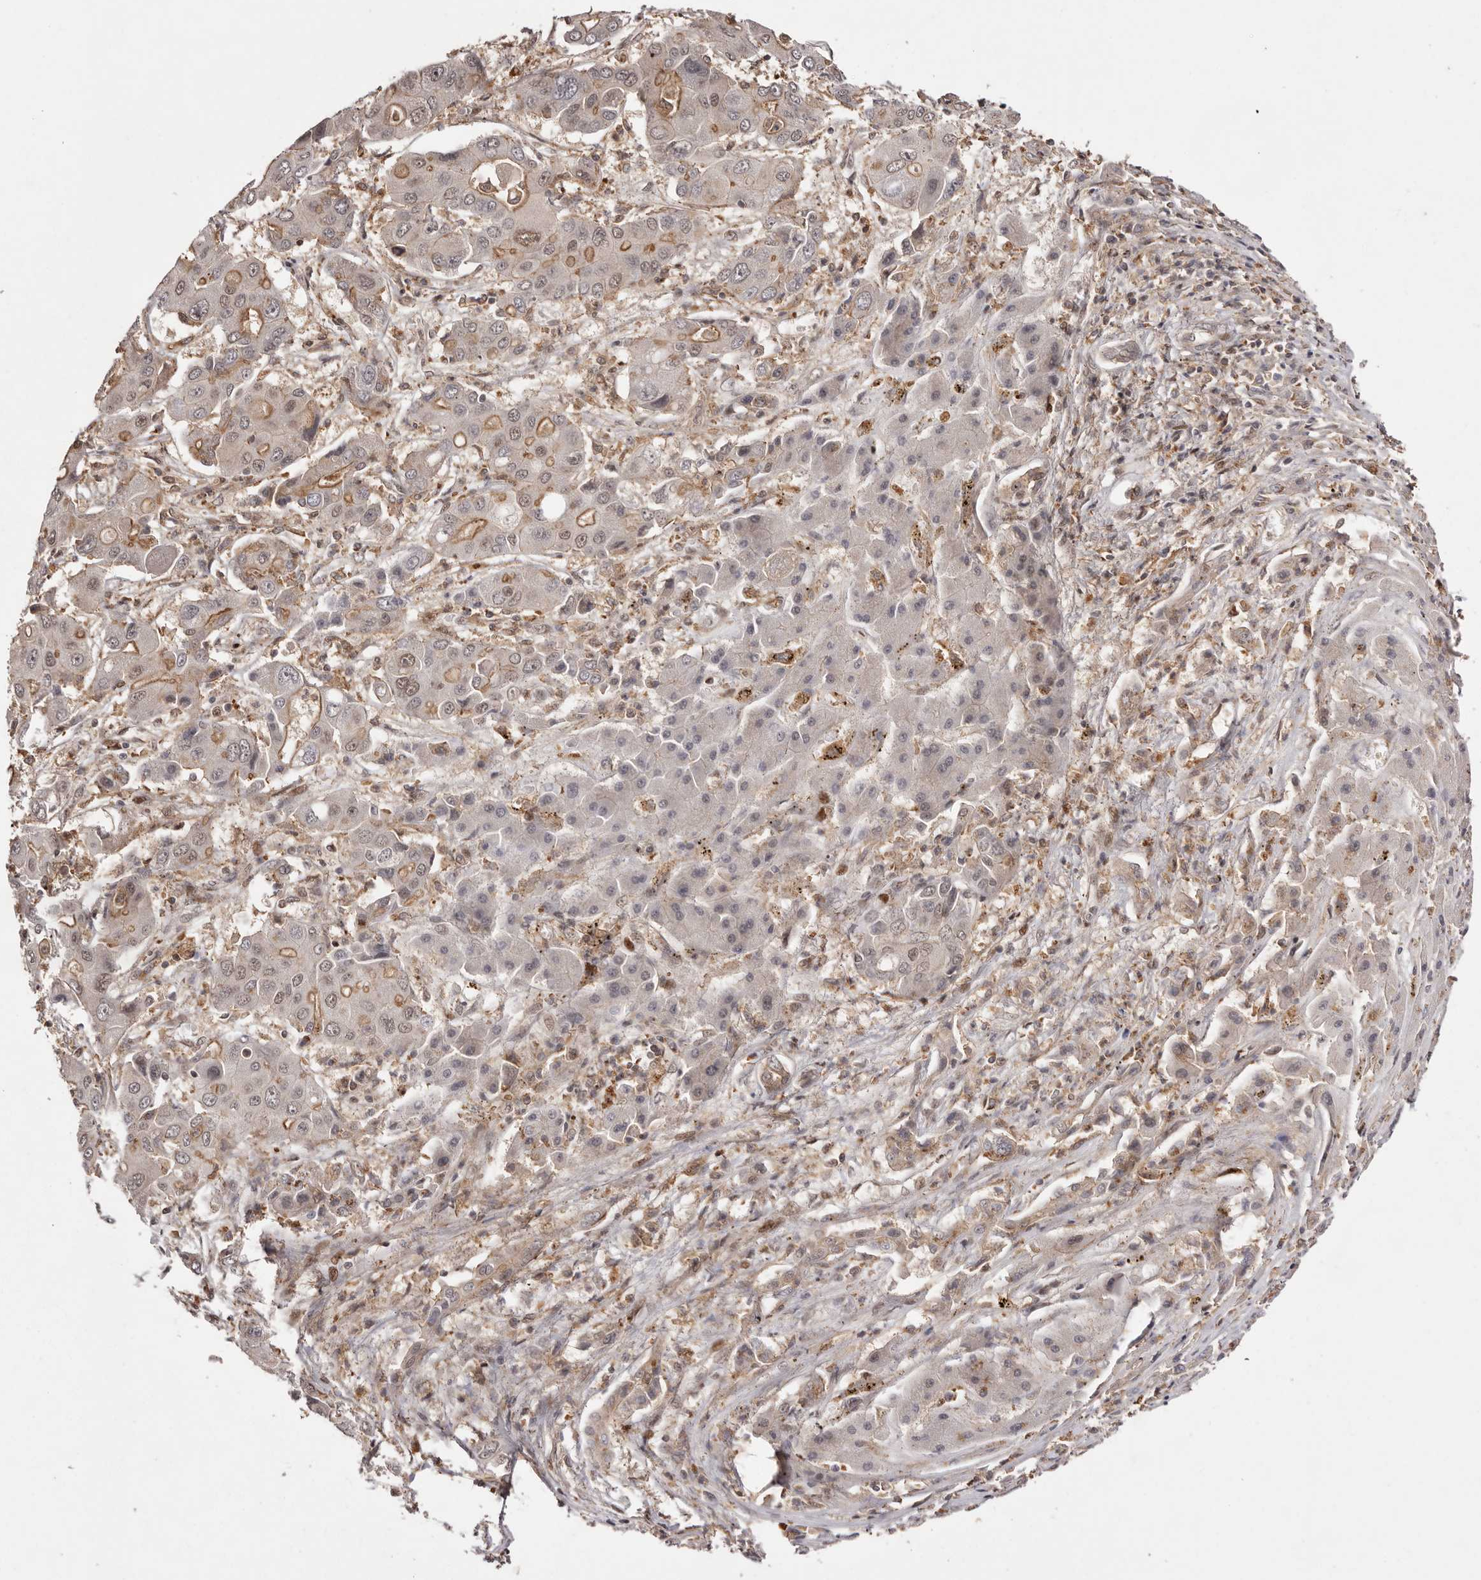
{"staining": {"intensity": "moderate", "quantity": "<25%", "location": "cytoplasmic/membranous,nuclear"}, "tissue": "liver cancer", "cell_type": "Tumor cells", "image_type": "cancer", "snomed": [{"axis": "morphology", "description": "Cholangiocarcinoma"}, {"axis": "topography", "description": "Liver"}], "caption": "Moderate cytoplasmic/membranous and nuclear expression for a protein is appreciated in approximately <25% of tumor cells of liver cholangiocarcinoma using IHC.", "gene": "FBXO5", "patient": {"sex": "male", "age": 67}}